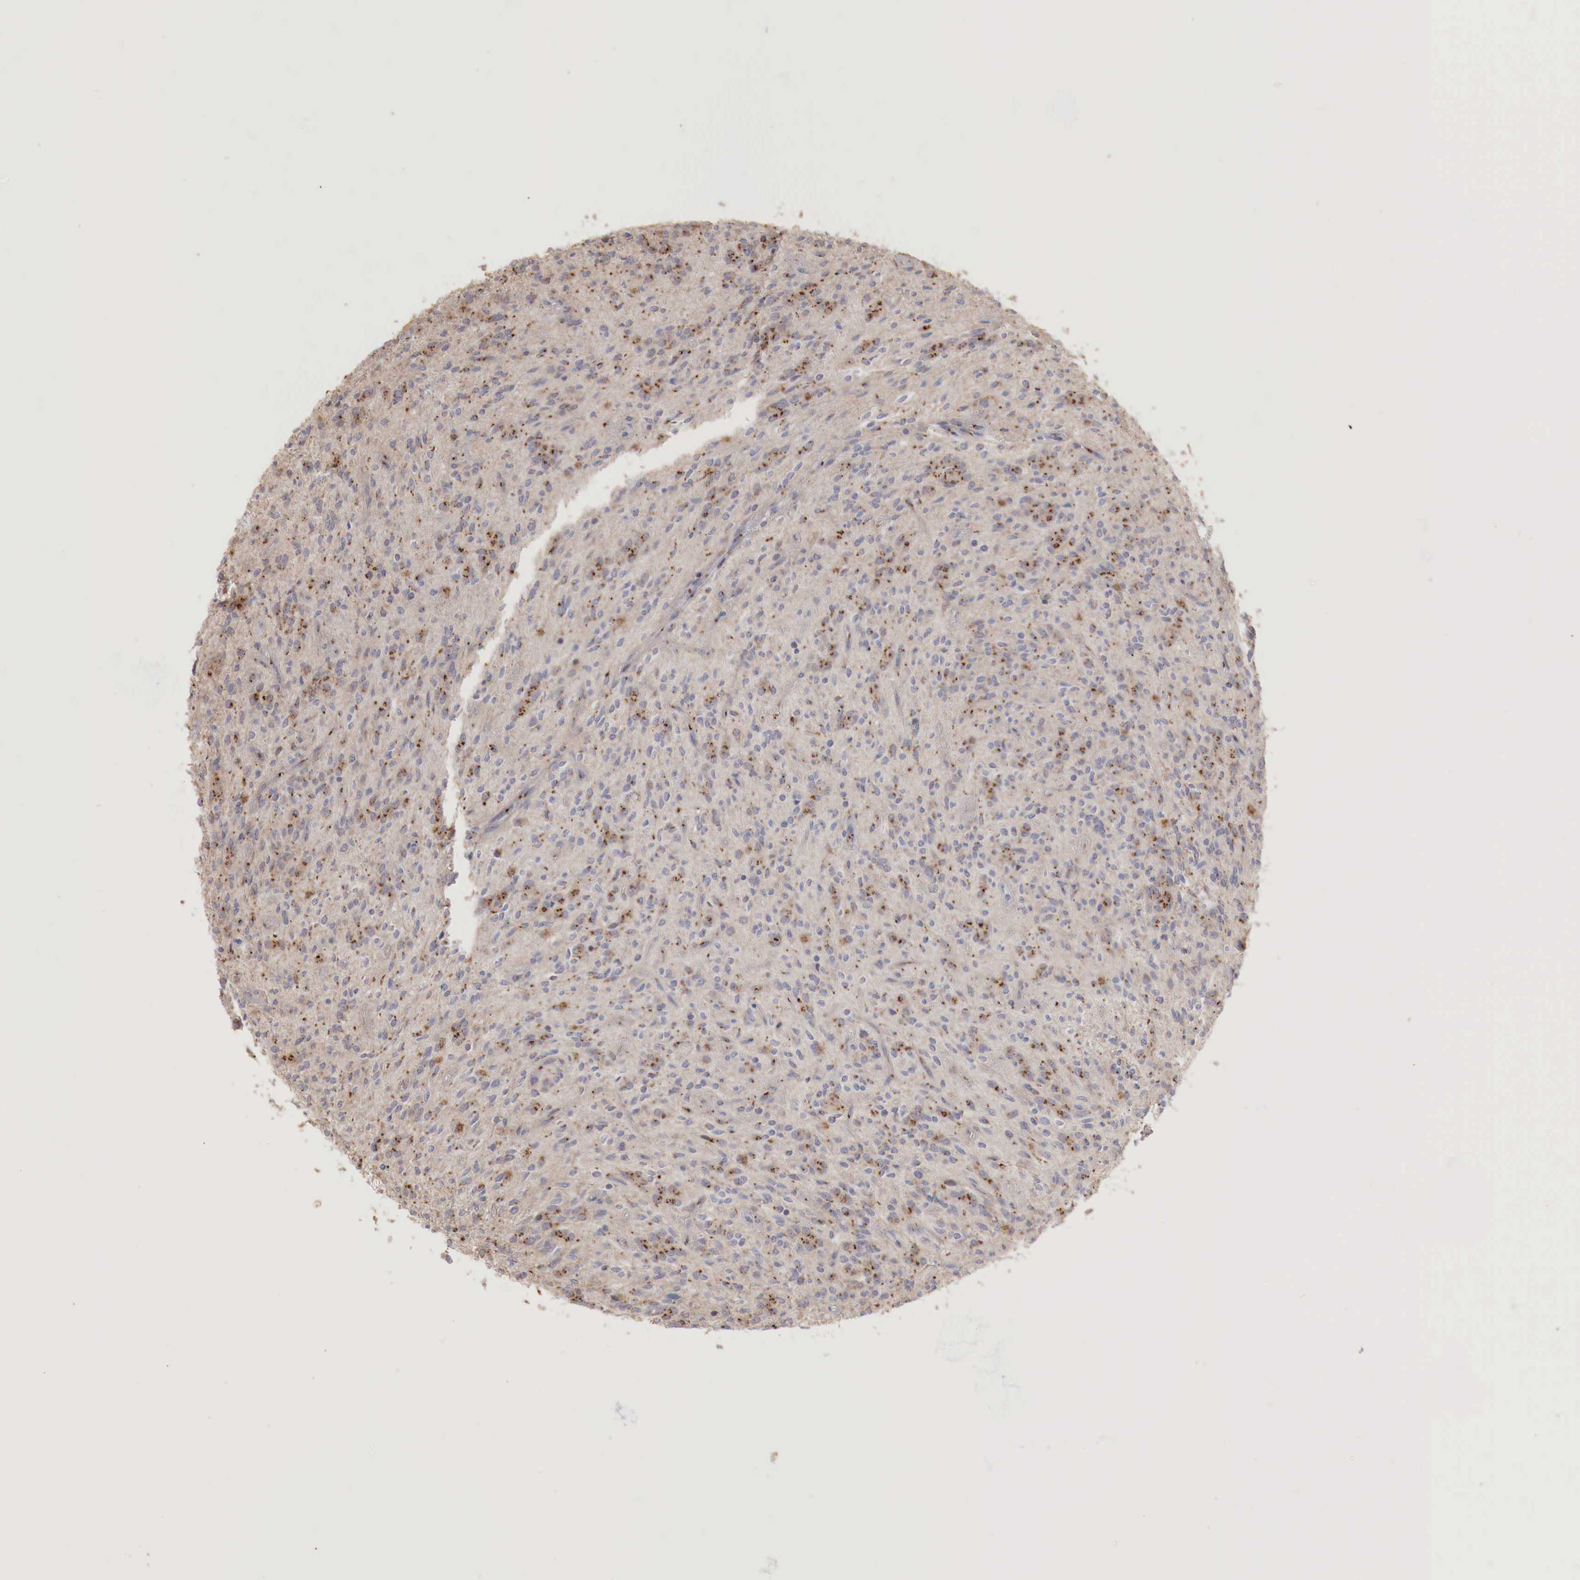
{"staining": {"intensity": "moderate", "quantity": ">75%", "location": "cytoplasmic/membranous"}, "tissue": "glioma", "cell_type": "Tumor cells", "image_type": "cancer", "snomed": [{"axis": "morphology", "description": "Glioma, malignant, Low grade"}, {"axis": "topography", "description": "Brain"}], "caption": "Tumor cells exhibit medium levels of moderate cytoplasmic/membranous expression in about >75% of cells in human glioma.", "gene": "SYAP1", "patient": {"sex": "female", "age": 15}}